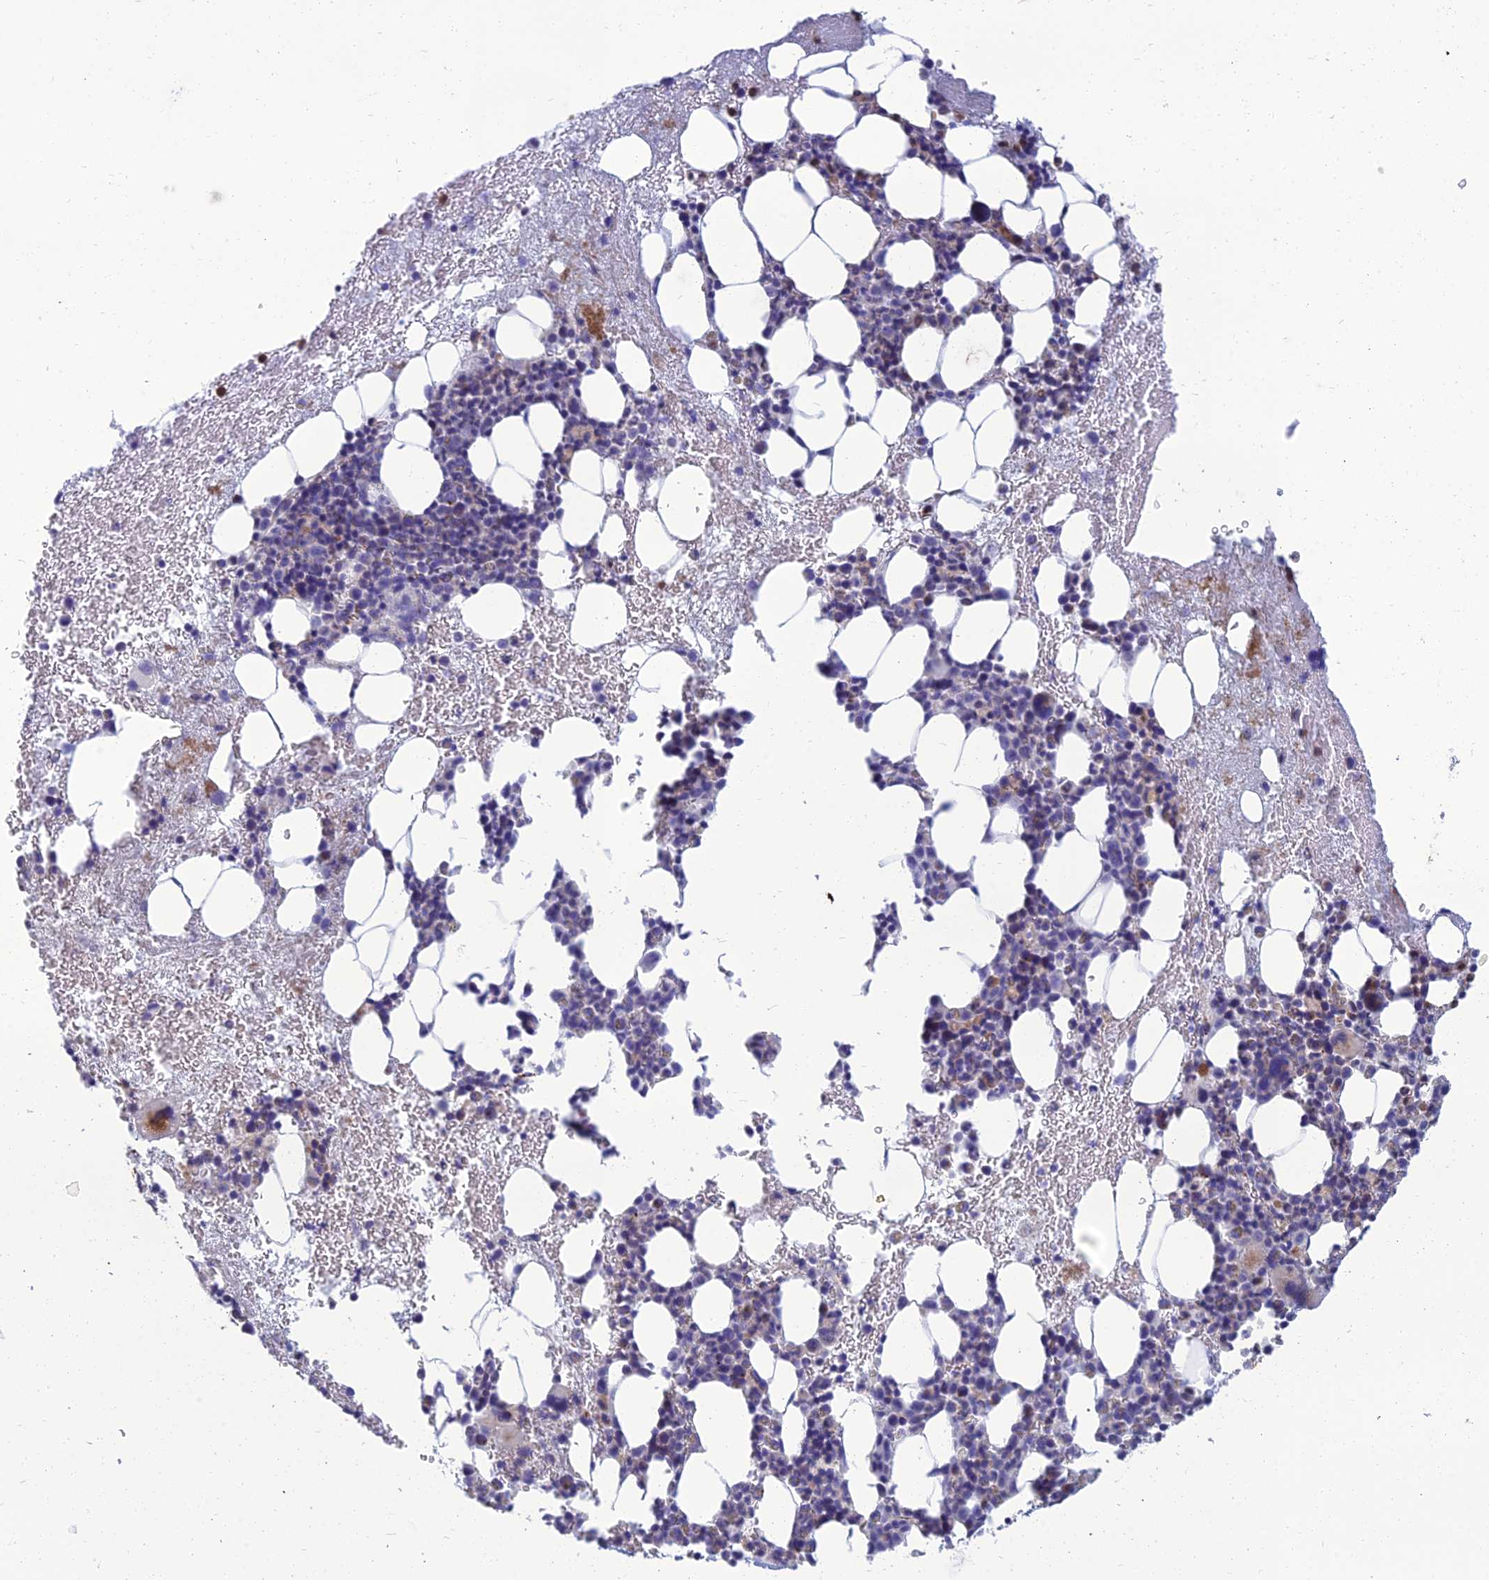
{"staining": {"intensity": "negative", "quantity": "none", "location": "none"}, "tissue": "bone marrow", "cell_type": "Hematopoietic cells", "image_type": "normal", "snomed": [{"axis": "morphology", "description": "Normal tissue, NOS"}, {"axis": "topography", "description": "Bone marrow"}], "caption": "Immunohistochemistry (IHC) photomicrograph of benign bone marrow stained for a protein (brown), which reveals no staining in hematopoietic cells.", "gene": "SPTLC3", "patient": {"sex": "female", "age": 37}}